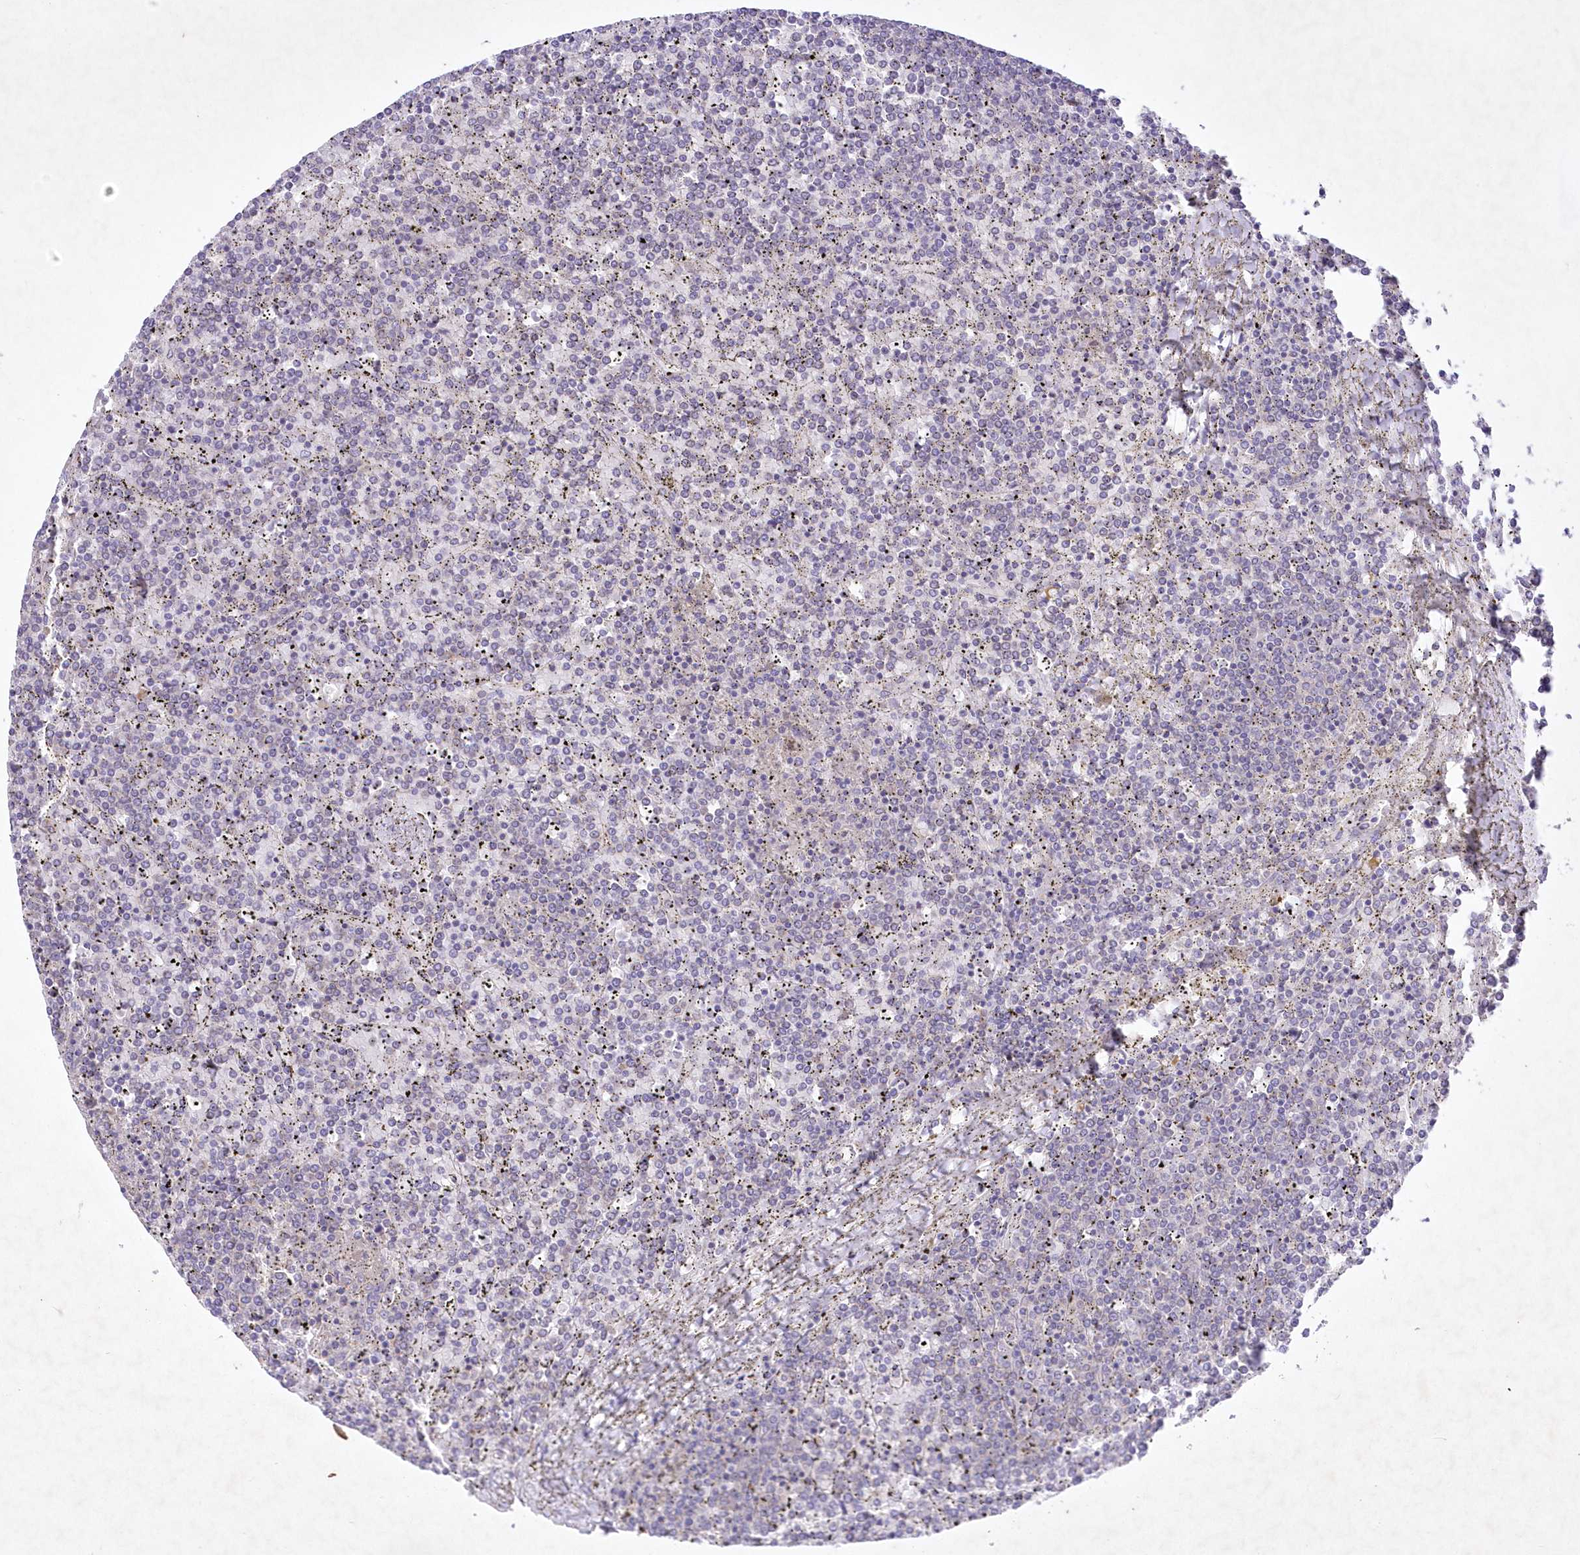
{"staining": {"intensity": "negative", "quantity": "none", "location": "none"}, "tissue": "lymphoma", "cell_type": "Tumor cells", "image_type": "cancer", "snomed": [{"axis": "morphology", "description": "Malignant lymphoma, non-Hodgkin's type, Low grade"}, {"axis": "topography", "description": "Spleen"}], "caption": "An immunohistochemistry (IHC) photomicrograph of low-grade malignant lymphoma, non-Hodgkin's type is shown. There is no staining in tumor cells of low-grade malignant lymphoma, non-Hodgkin's type.", "gene": "ITSN2", "patient": {"sex": "female", "age": 19}}